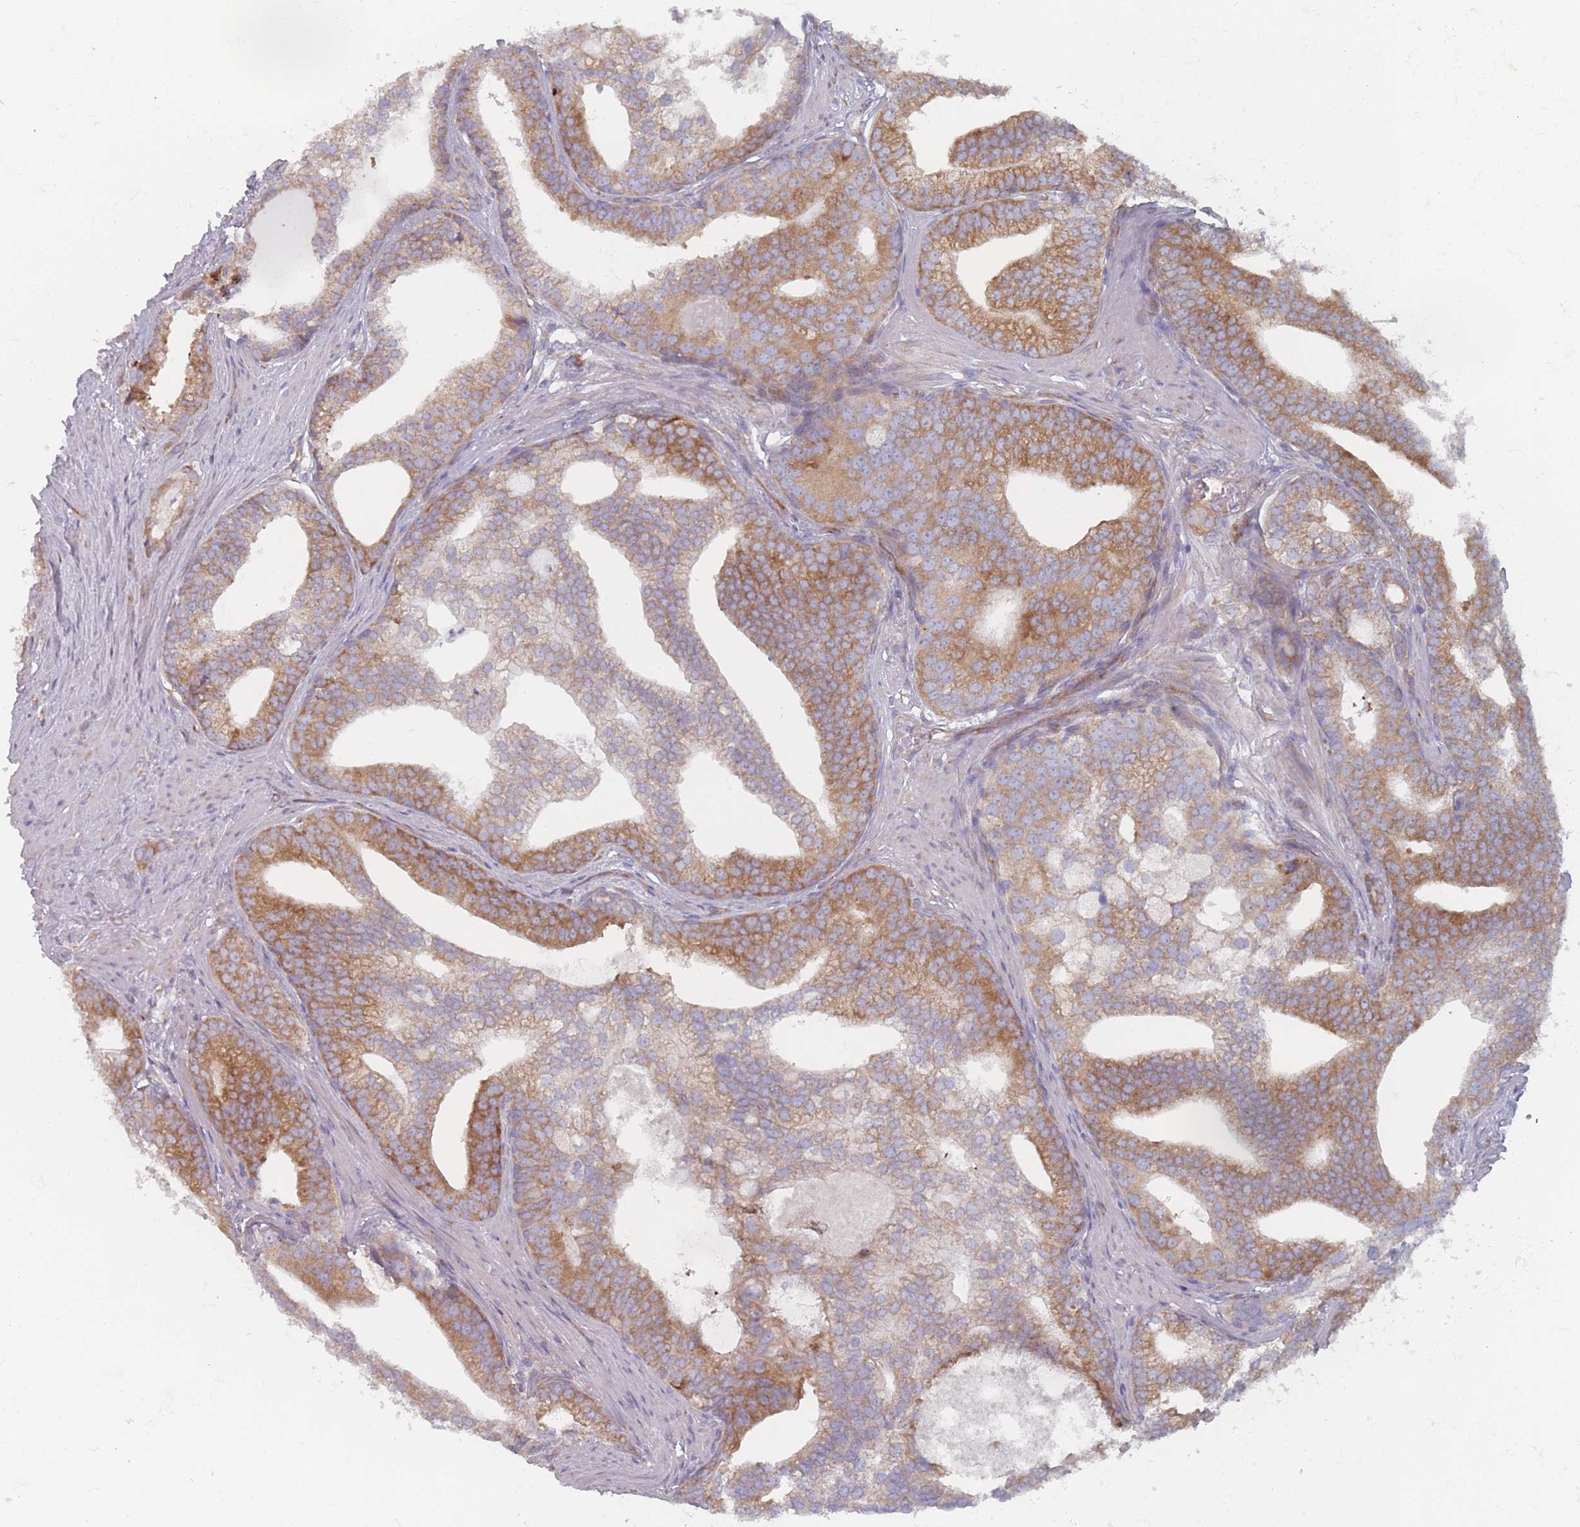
{"staining": {"intensity": "moderate", "quantity": ">75%", "location": "cytoplasmic/membranous"}, "tissue": "prostate cancer", "cell_type": "Tumor cells", "image_type": "cancer", "snomed": [{"axis": "morphology", "description": "Adenocarcinoma, Low grade"}, {"axis": "topography", "description": "Prostate"}], "caption": "Prostate cancer (low-grade adenocarcinoma) stained with a brown dye displays moderate cytoplasmic/membranous positive staining in about >75% of tumor cells.", "gene": "CACNG5", "patient": {"sex": "male", "age": 71}}